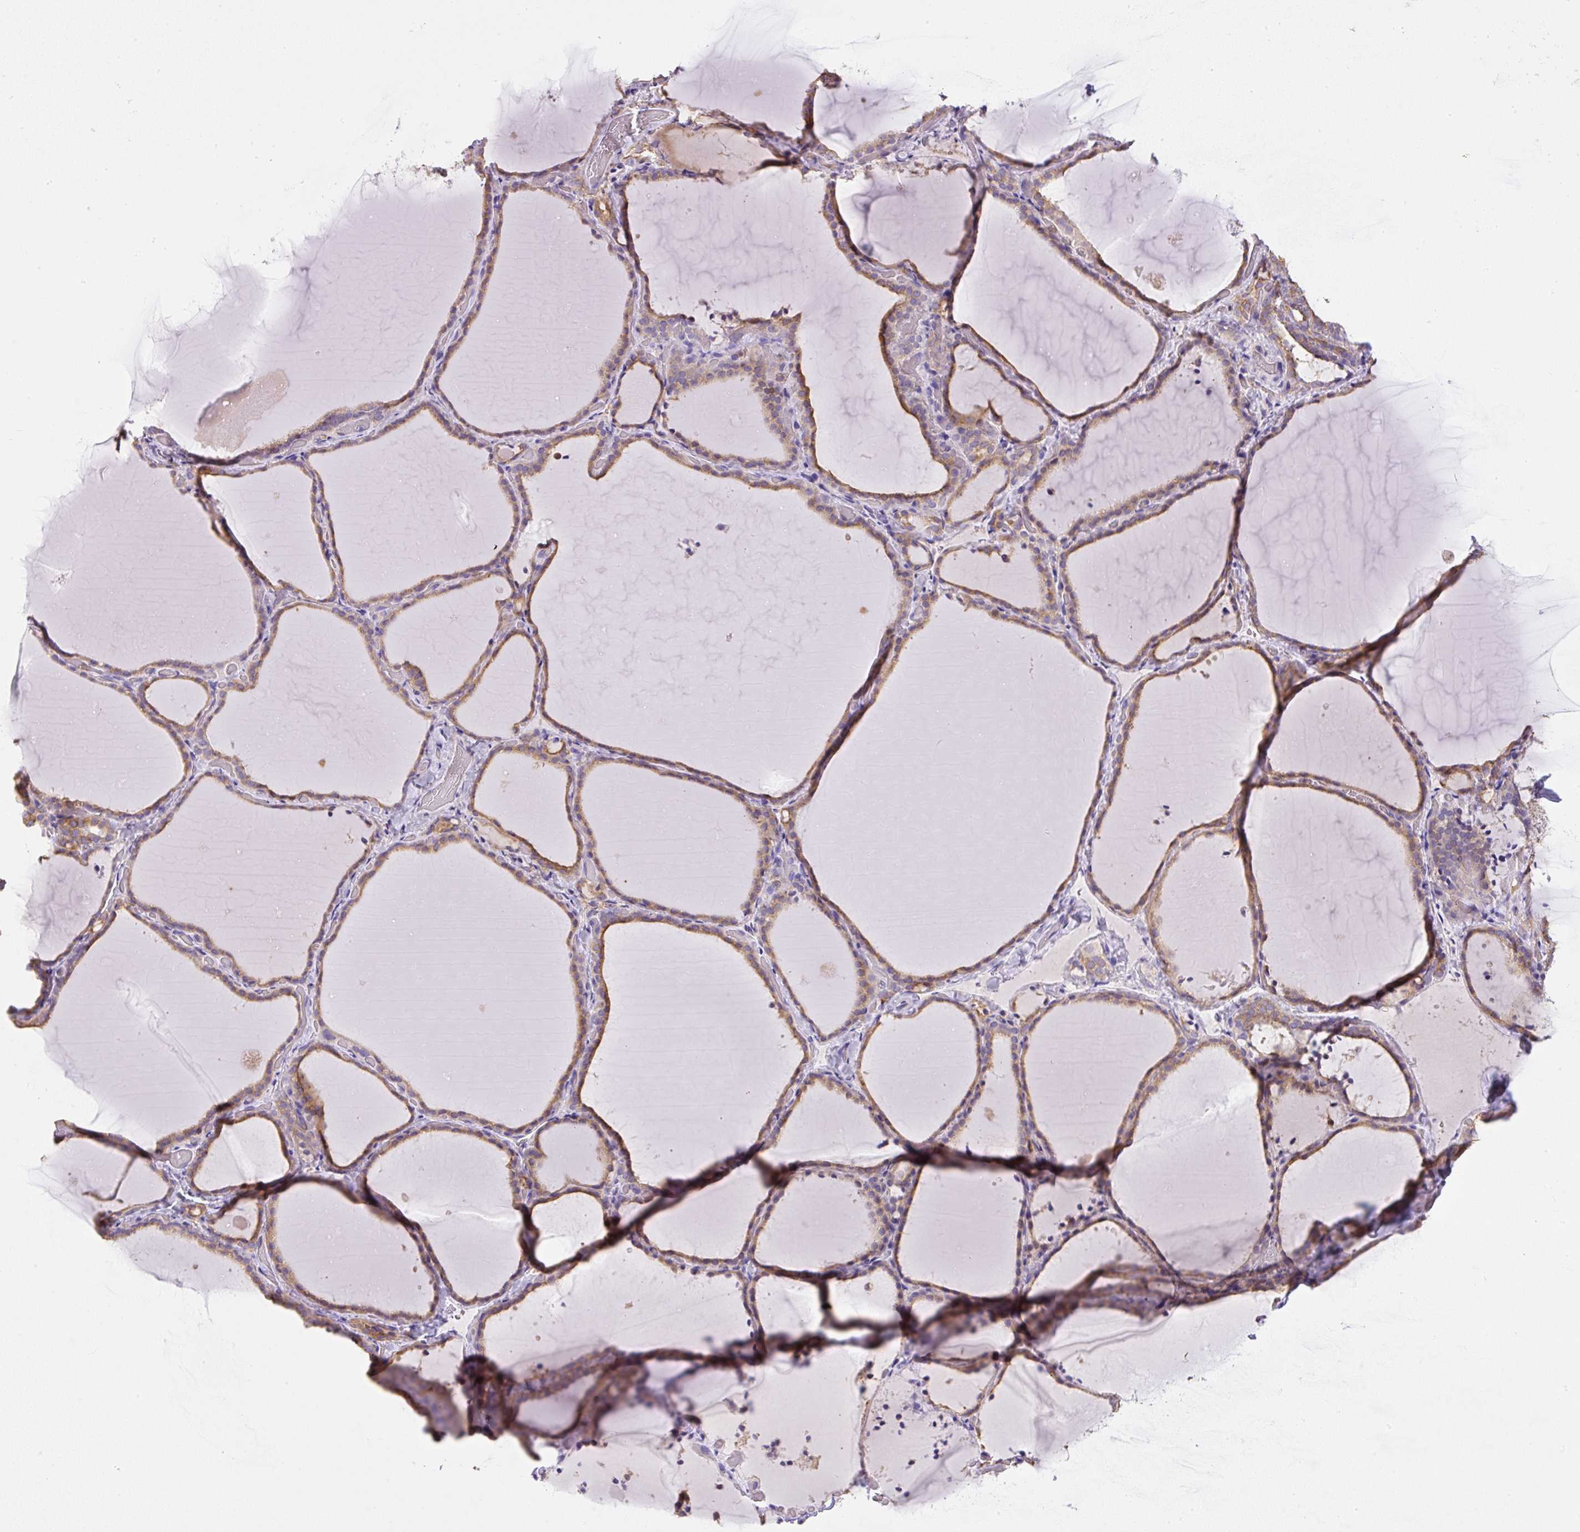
{"staining": {"intensity": "moderate", "quantity": ">75%", "location": "cytoplasmic/membranous"}, "tissue": "thyroid gland", "cell_type": "Glandular cells", "image_type": "normal", "snomed": [{"axis": "morphology", "description": "Normal tissue, NOS"}, {"axis": "topography", "description": "Thyroid gland"}], "caption": "The image shows a brown stain indicating the presence of a protein in the cytoplasmic/membranous of glandular cells in thyroid gland. (Brightfield microscopy of DAB IHC at high magnification).", "gene": "PIP5KL1", "patient": {"sex": "female", "age": 22}}